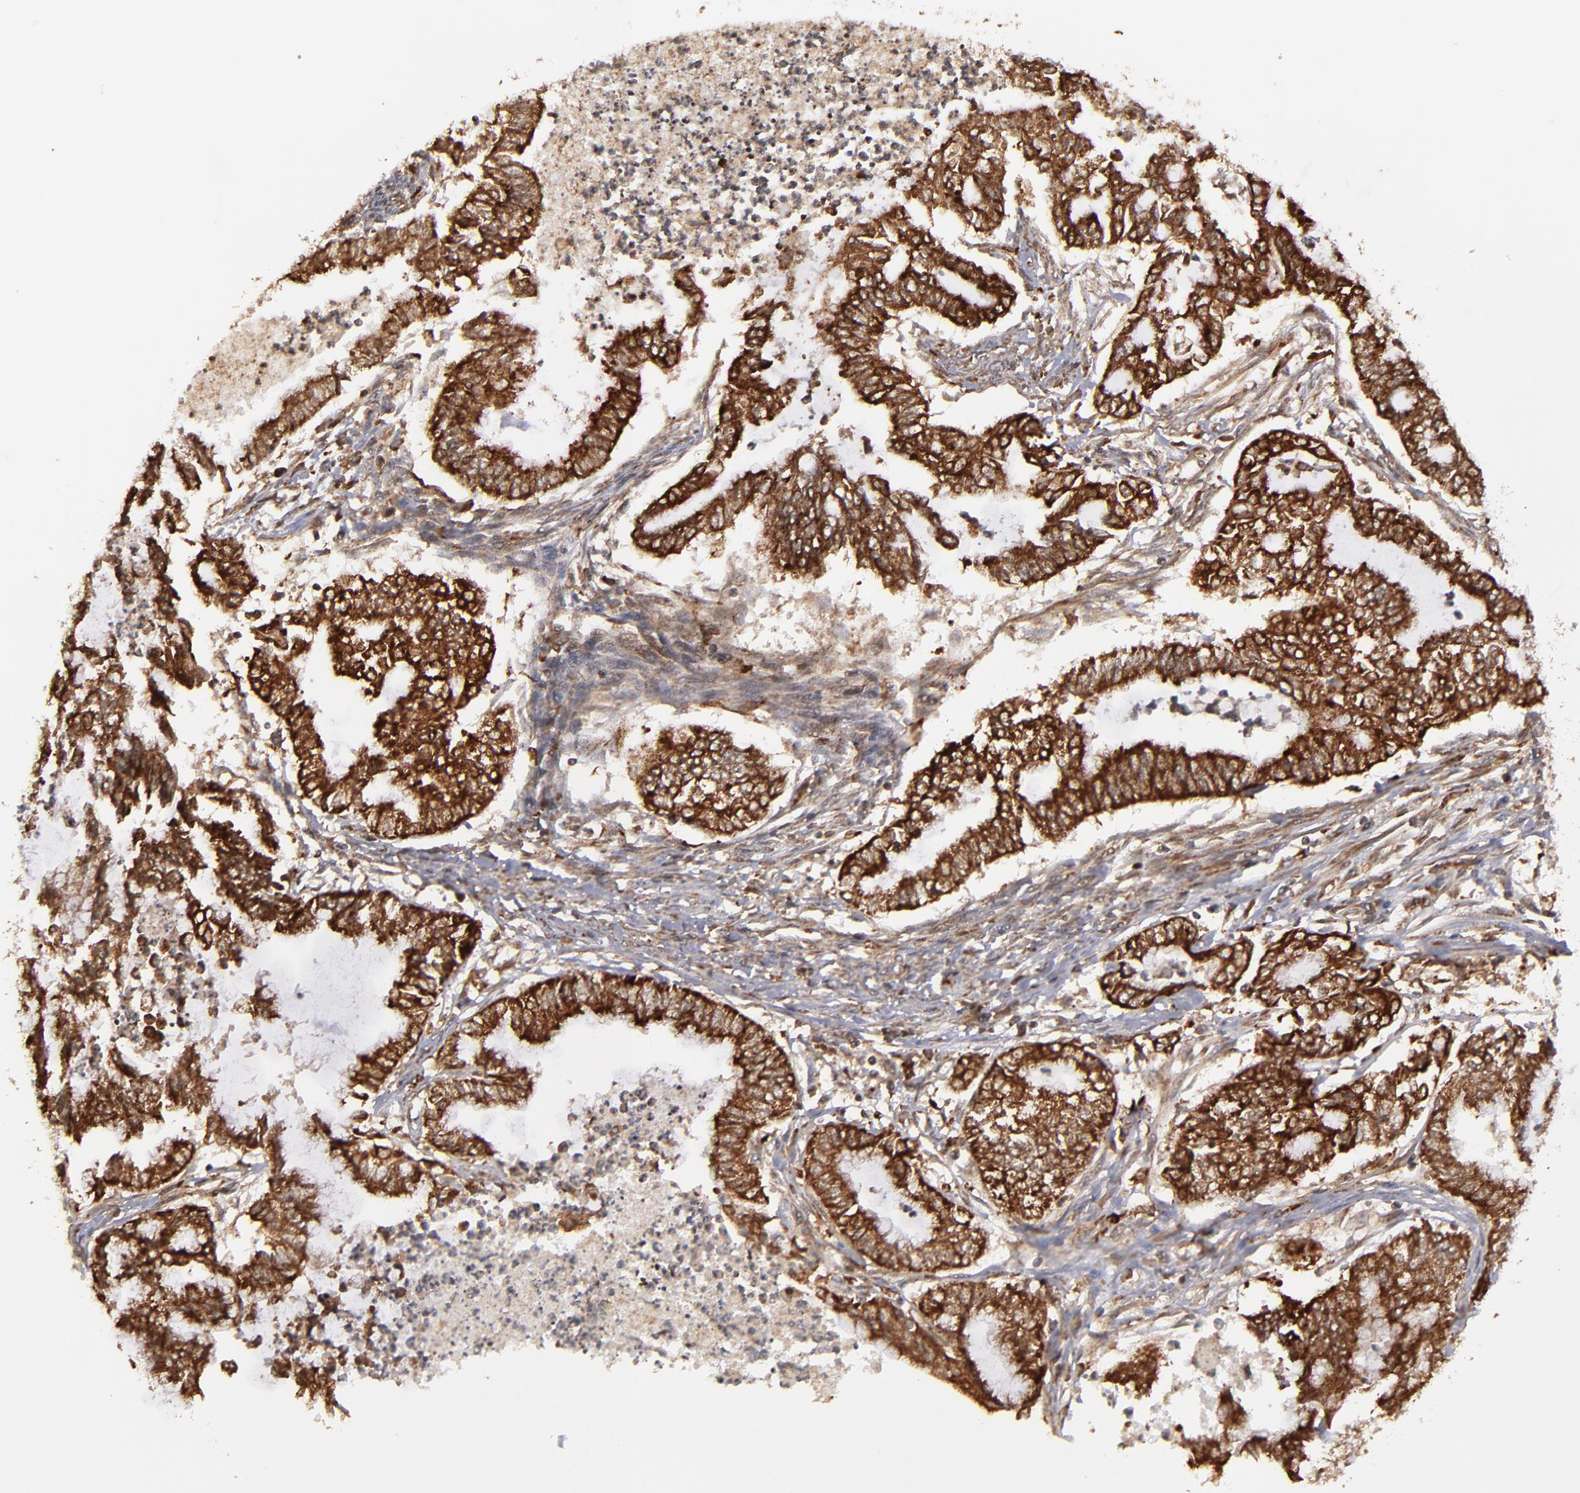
{"staining": {"intensity": "strong", "quantity": ">75%", "location": "cytoplasmic/membranous,nuclear"}, "tissue": "endometrial cancer", "cell_type": "Tumor cells", "image_type": "cancer", "snomed": [{"axis": "morphology", "description": "Adenocarcinoma, NOS"}, {"axis": "topography", "description": "Endometrium"}], "caption": "Strong cytoplasmic/membranous and nuclear expression is appreciated in about >75% of tumor cells in adenocarcinoma (endometrial). (DAB = brown stain, brightfield microscopy at high magnification).", "gene": "RGS6", "patient": {"sex": "female", "age": 79}}